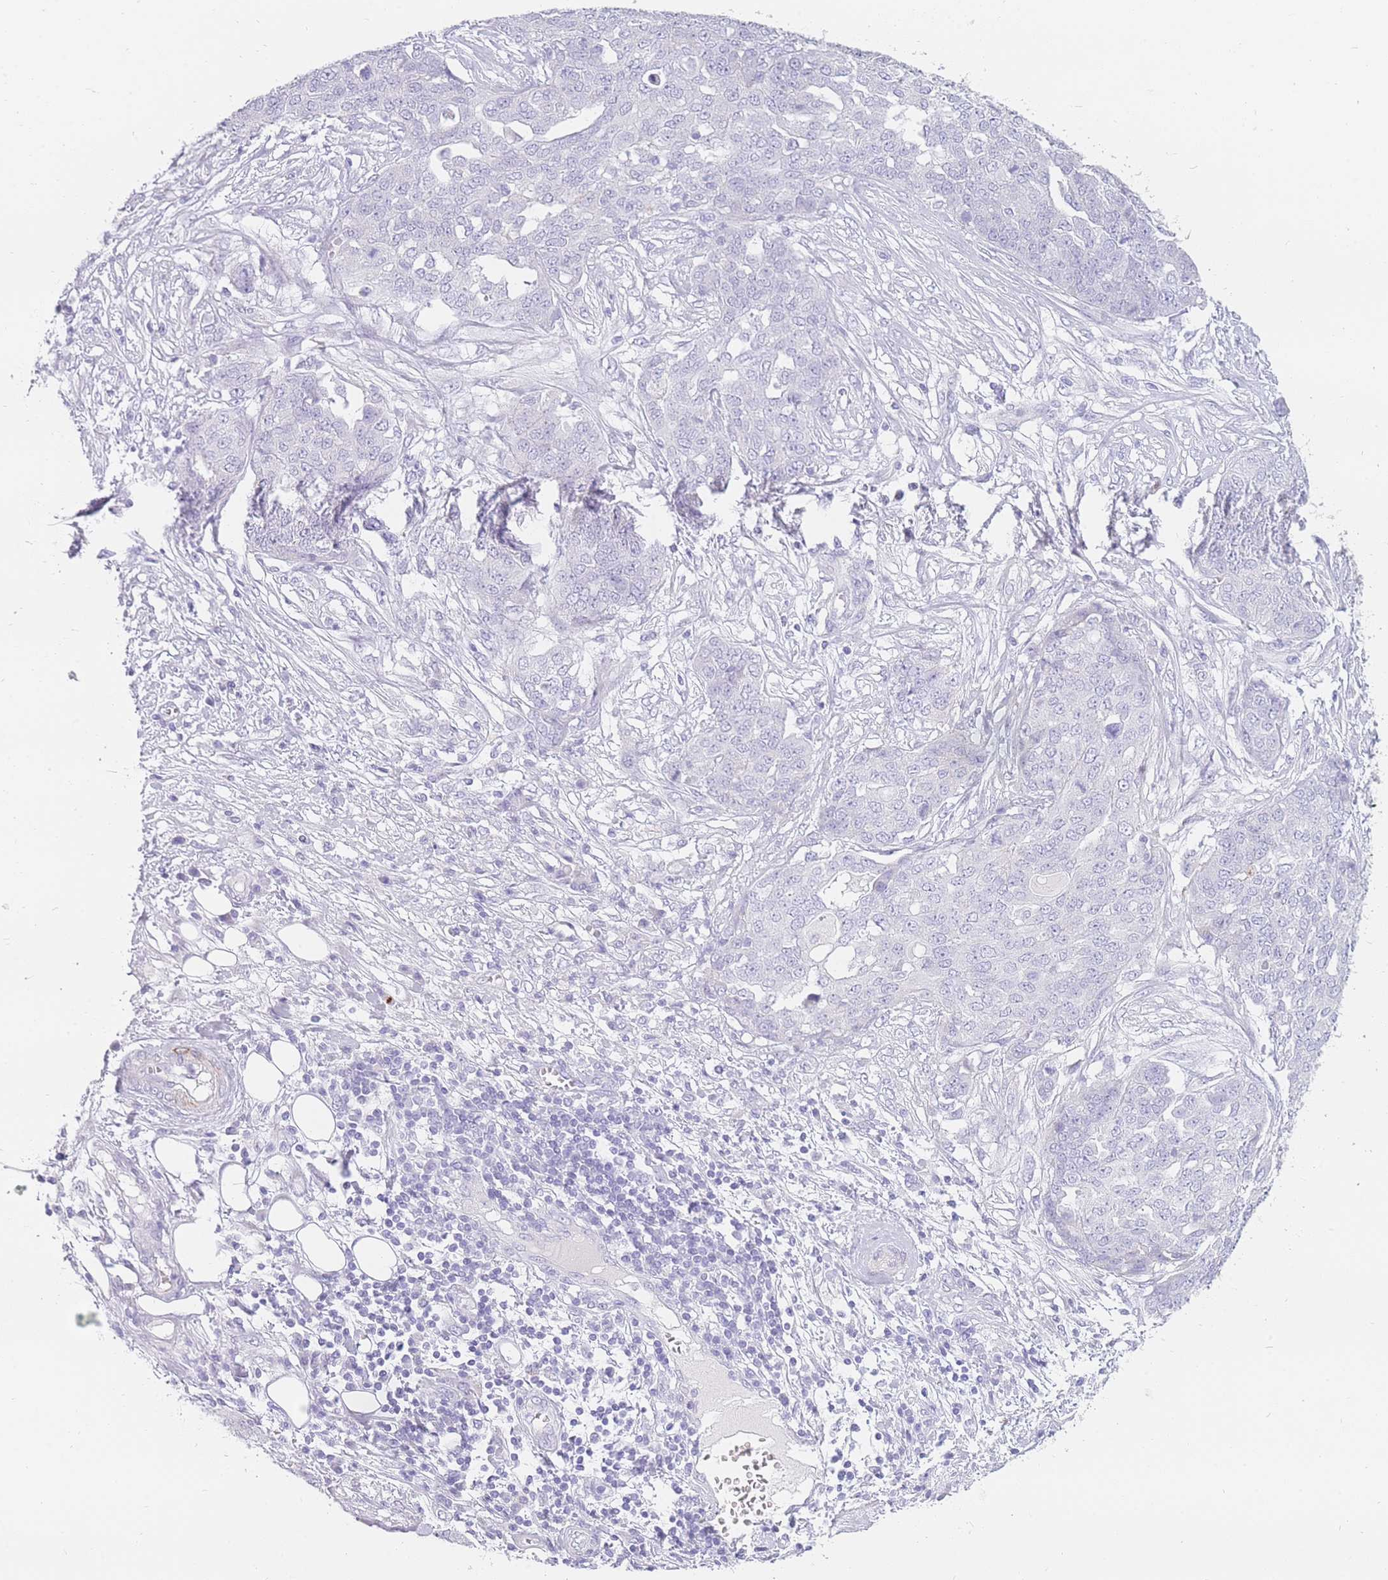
{"staining": {"intensity": "negative", "quantity": "none", "location": "none"}, "tissue": "ovarian cancer", "cell_type": "Tumor cells", "image_type": "cancer", "snomed": [{"axis": "morphology", "description": "Cystadenocarcinoma, serous, NOS"}, {"axis": "topography", "description": "Soft tissue"}, {"axis": "topography", "description": "Ovary"}], "caption": "IHC image of serous cystadenocarcinoma (ovarian) stained for a protein (brown), which shows no positivity in tumor cells. (DAB (3,3'-diaminobenzidine) IHC with hematoxylin counter stain).", "gene": "UPK1A", "patient": {"sex": "female", "age": 57}}